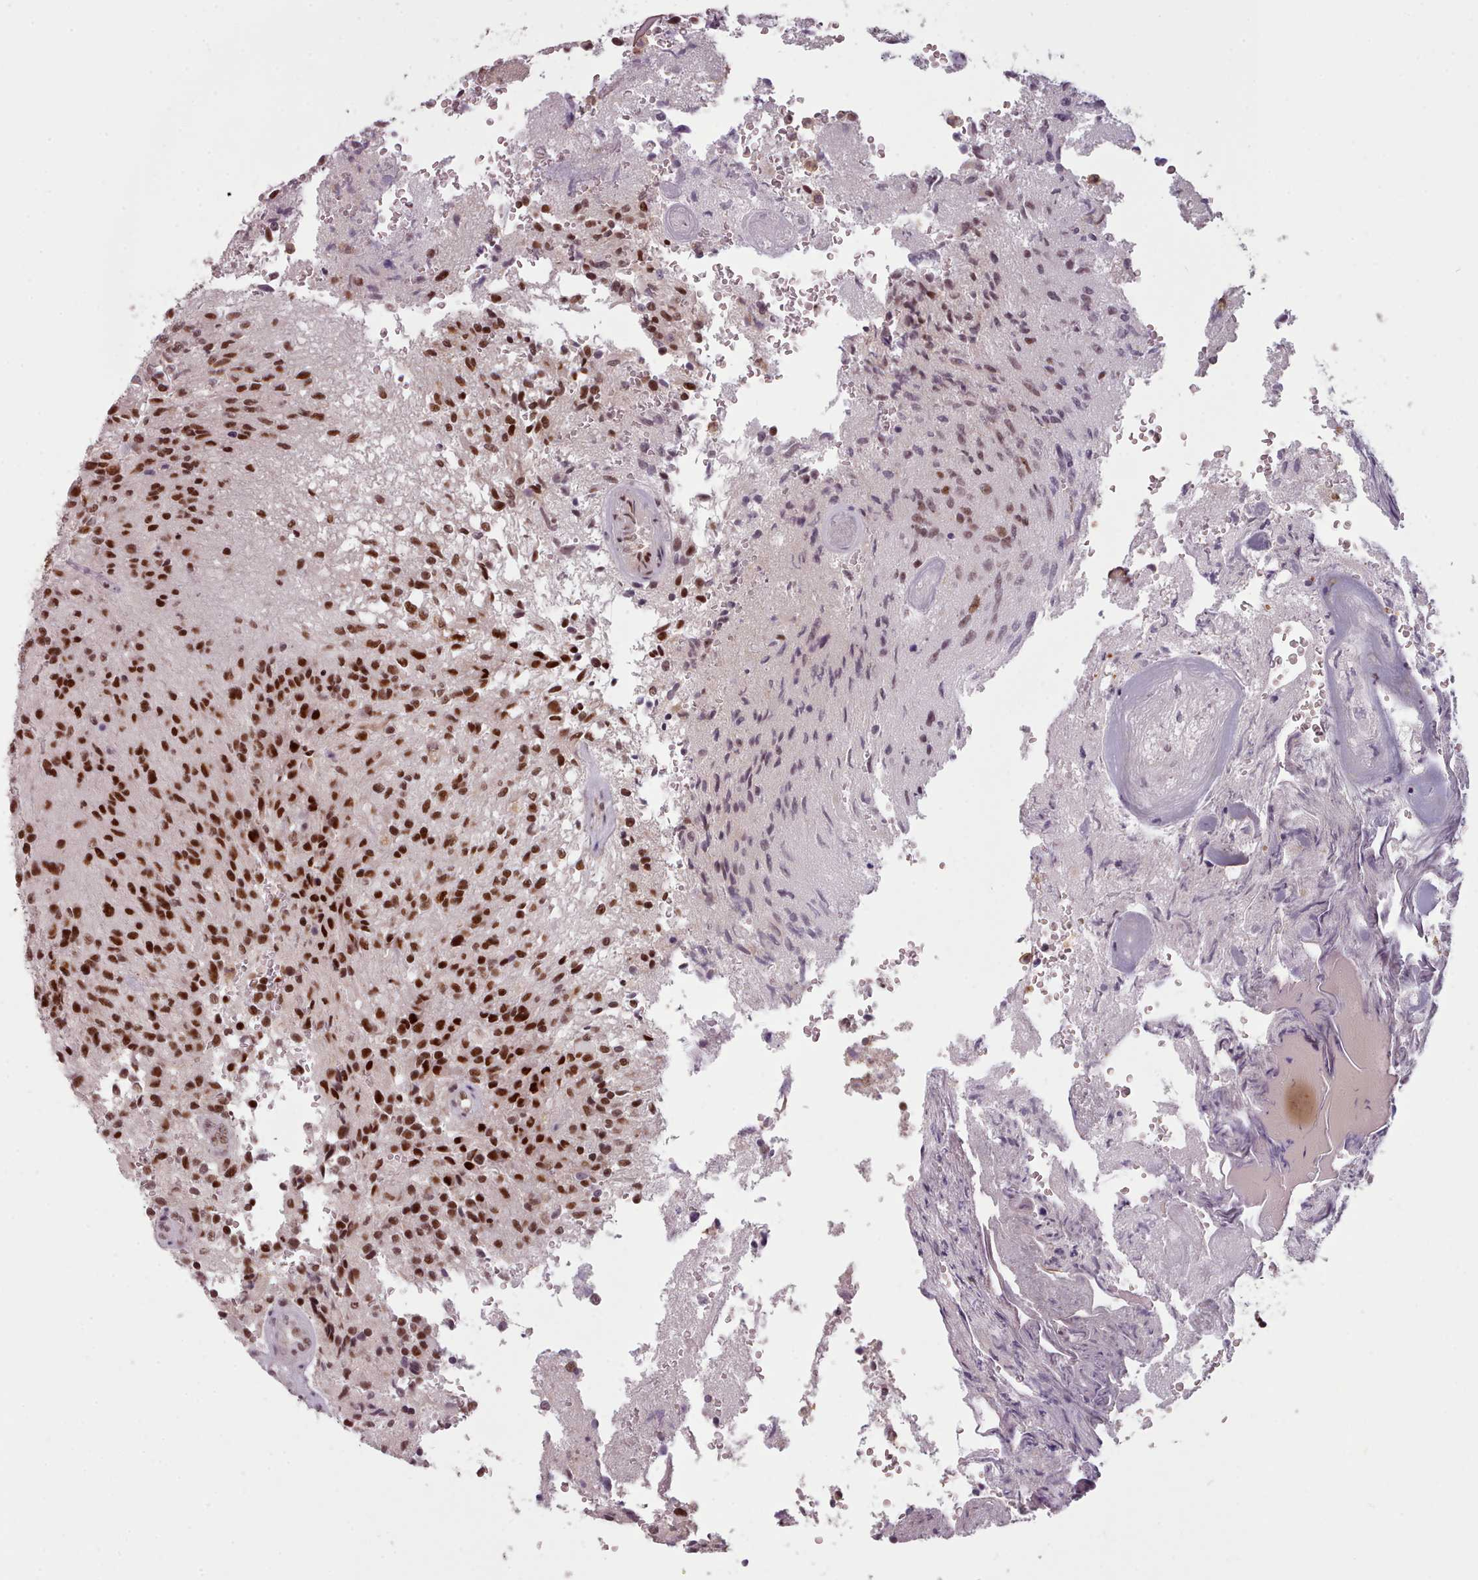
{"staining": {"intensity": "strong", "quantity": ">75%", "location": "nuclear"}, "tissue": "glioma", "cell_type": "Tumor cells", "image_type": "cancer", "snomed": [{"axis": "morphology", "description": "Normal tissue, NOS"}, {"axis": "morphology", "description": "Glioma, malignant, High grade"}, {"axis": "topography", "description": "Cerebral cortex"}], "caption": "Immunohistochemistry (IHC) image of human glioma stained for a protein (brown), which demonstrates high levels of strong nuclear positivity in approximately >75% of tumor cells.", "gene": "SRSF9", "patient": {"sex": "male", "age": 56}}